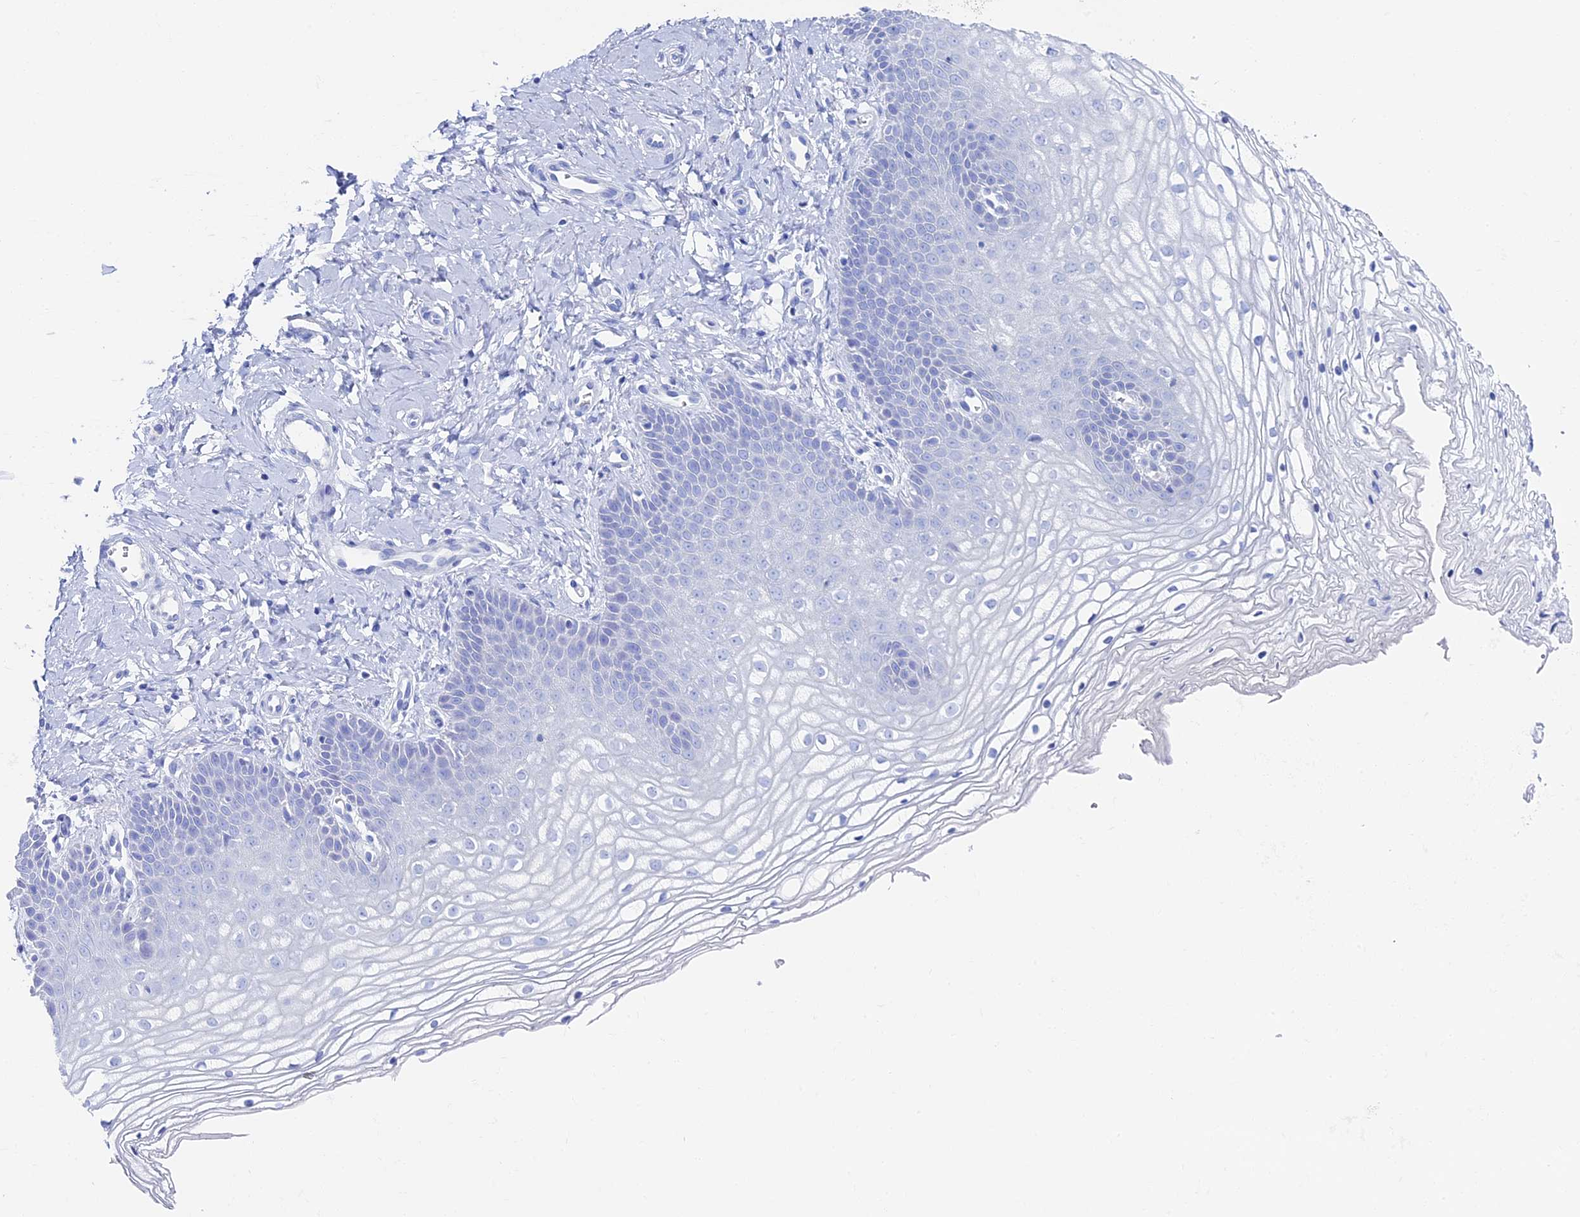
{"staining": {"intensity": "negative", "quantity": "none", "location": "none"}, "tissue": "vagina", "cell_type": "Squamous epithelial cells", "image_type": "normal", "snomed": [{"axis": "morphology", "description": "Normal tissue, NOS"}, {"axis": "topography", "description": "Vagina"}], "caption": "Micrograph shows no protein positivity in squamous epithelial cells of normal vagina. (DAB immunohistochemistry, high magnification).", "gene": "UNC119", "patient": {"sex": "female", "age": 68}}